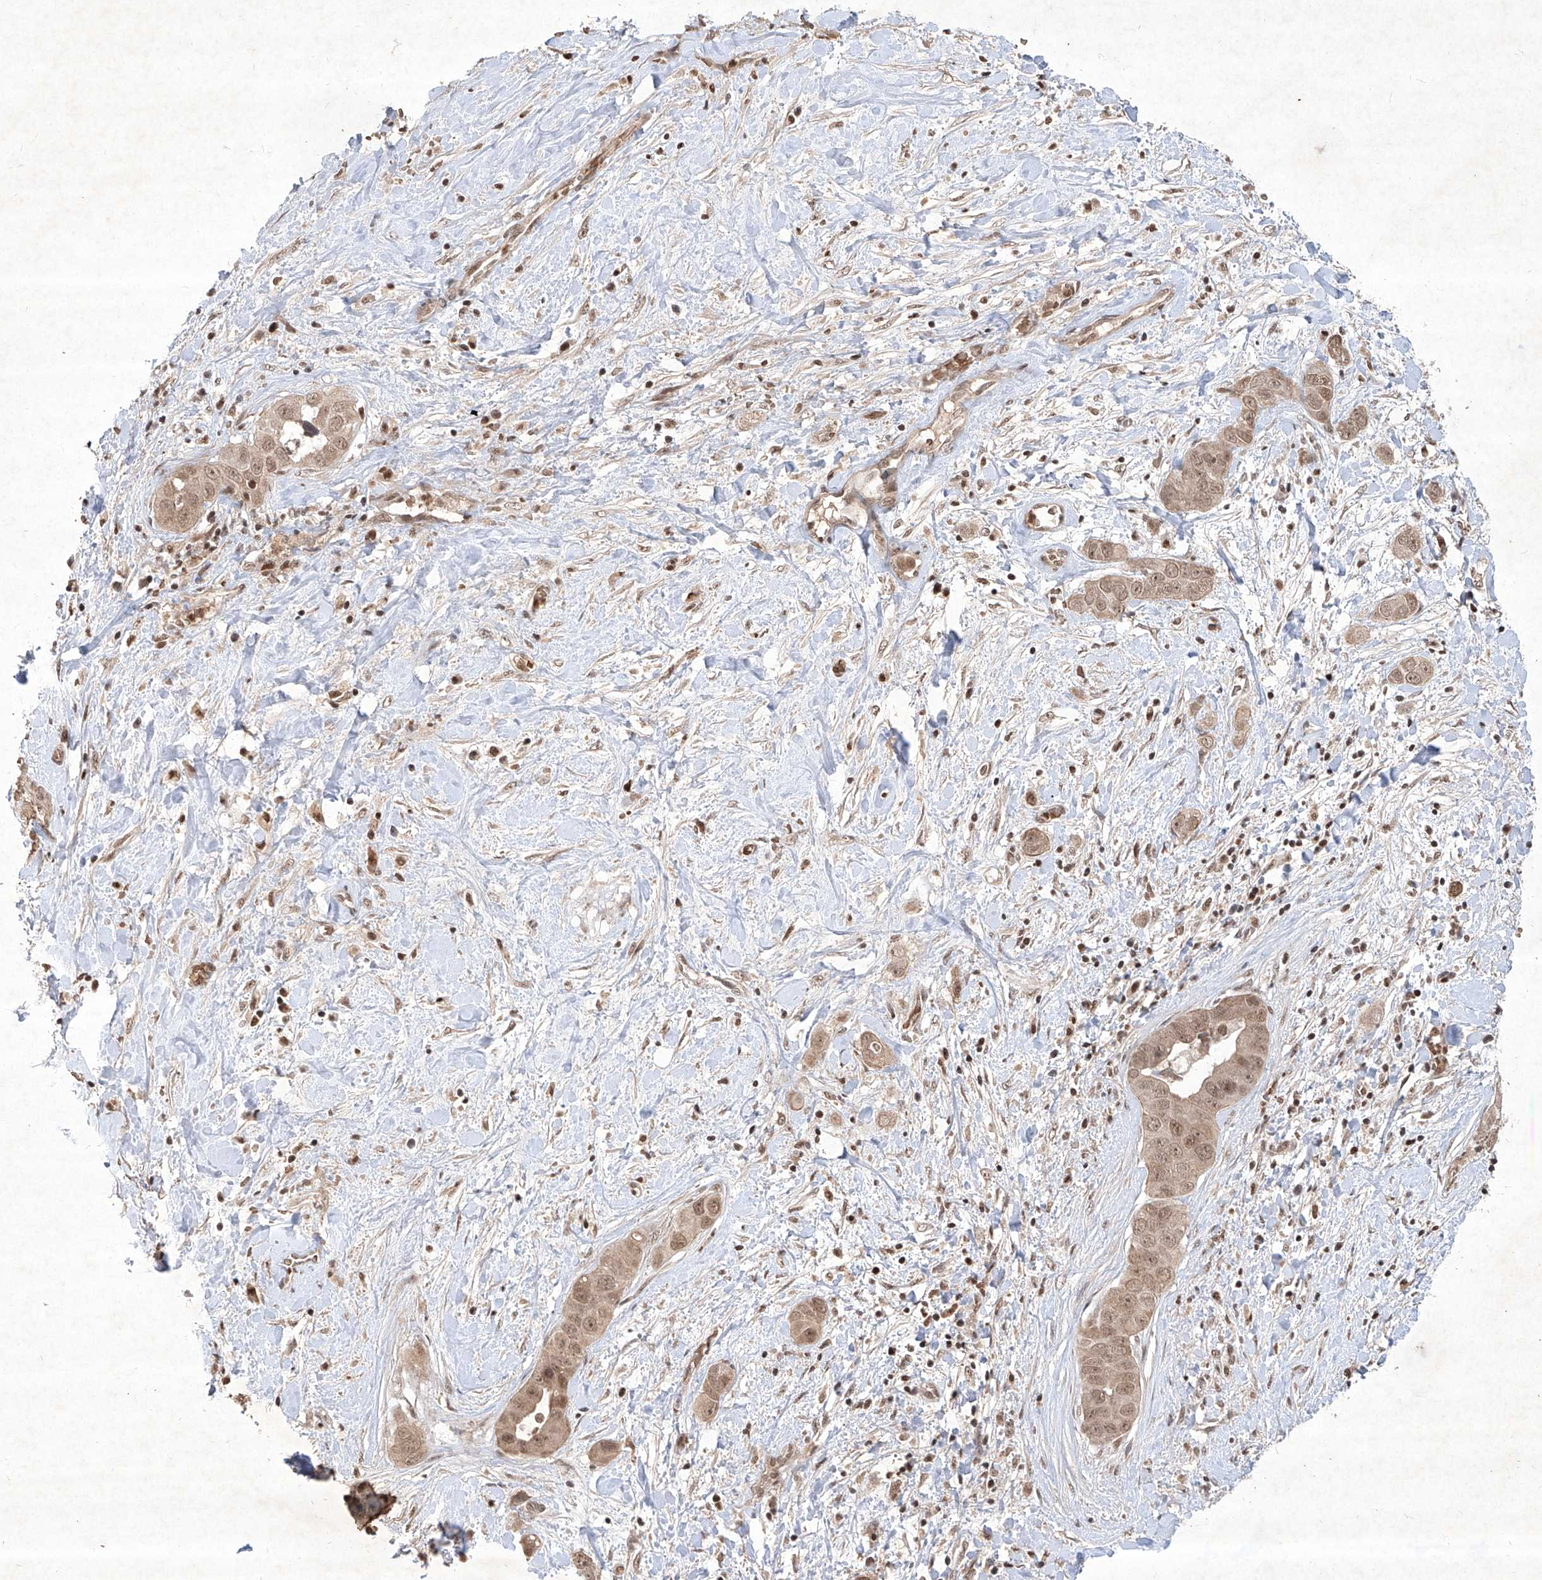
{"staining": {"intensity": "moderate", "quantity": ">75%", "location": "cytoplasmic/membranous,nuclear"}, "tissue": "liver cancer", "cell_type": "Tumor cells", "image_type": "cancer", "snomed": [{"axis": "morphology", "description": "Cholangiocarcinoma"}, {"axis": "topography", "description": "Liver"}], "caption": "Immunohistochemistry photomicrograph of neoplastic tissue: human liver cancer (cholangiocarcinoma) stained using immunohistochemistry (IHC) reveals medium levels of moderate protein expression localized specifically in the cytoplasmic/membranous and nuclear of tumor cells, appearing as a cytoplasmic/membranous and nuclear brown color.", "gene": "IRF2", "patient": {"sex": "female", "age": 52}}